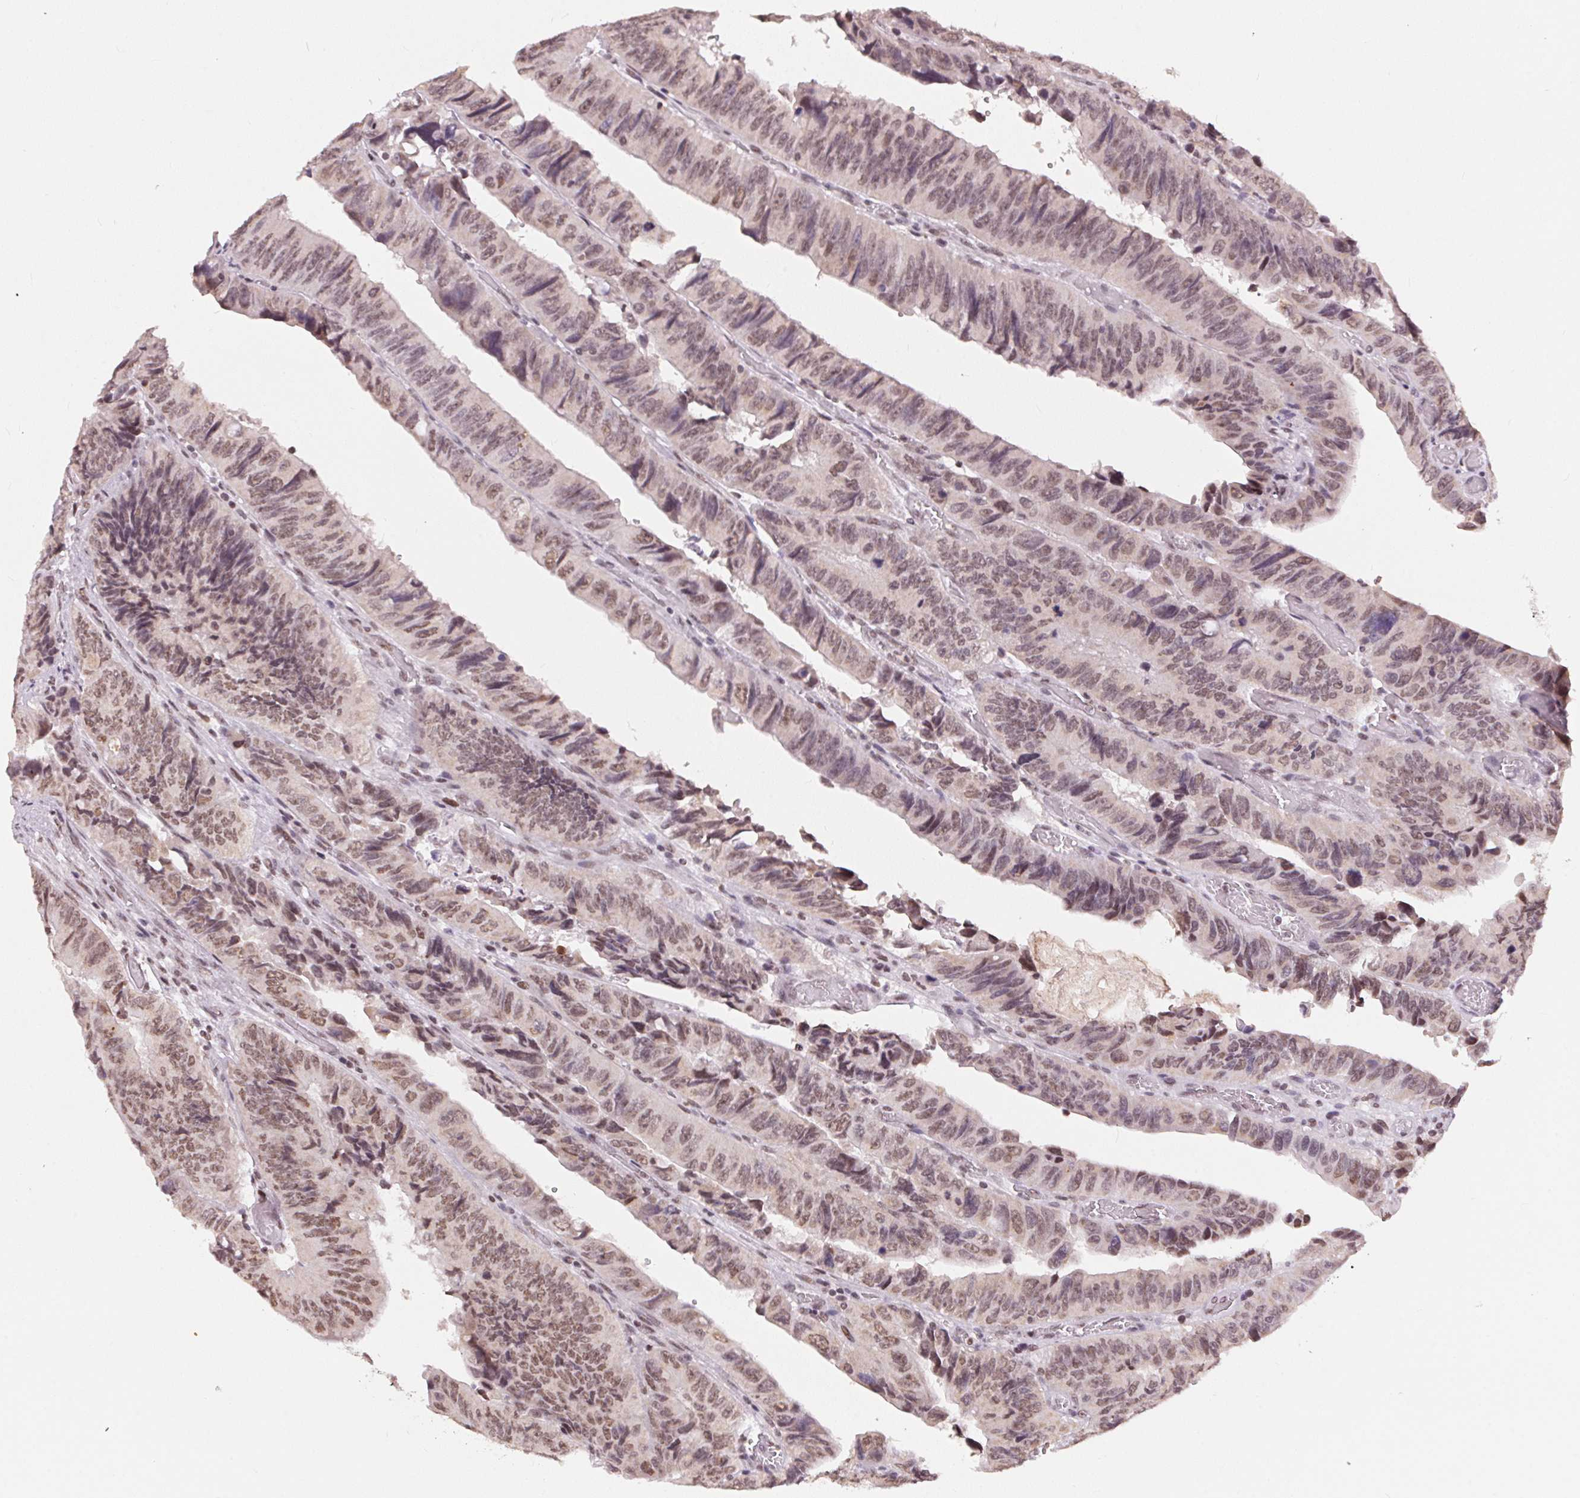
{"staining": {"intensity": "moderate", "quantity": ">75%", "location": "nuclear"}, "tissue": "colorectal cancer", "cell_type": "Tumor cells", "image_type": "cancer", "snomed": [{"axis": "morphology", "description": "Adenocarcinoma, NOS"}, {"axis": "topography", "description": "Colon"}], "caption": "IHC histopathology image of neoplastic tissue: human colorectal cancer stained using immunohistochemistry (IHC) displays medium levels of moderate protein expression localized specifically in the nuclear of tumor cells, appearing as a nuclear brown color.", "gene": "NFE2L1", "patient": {"sex": "female", "age": 84}}